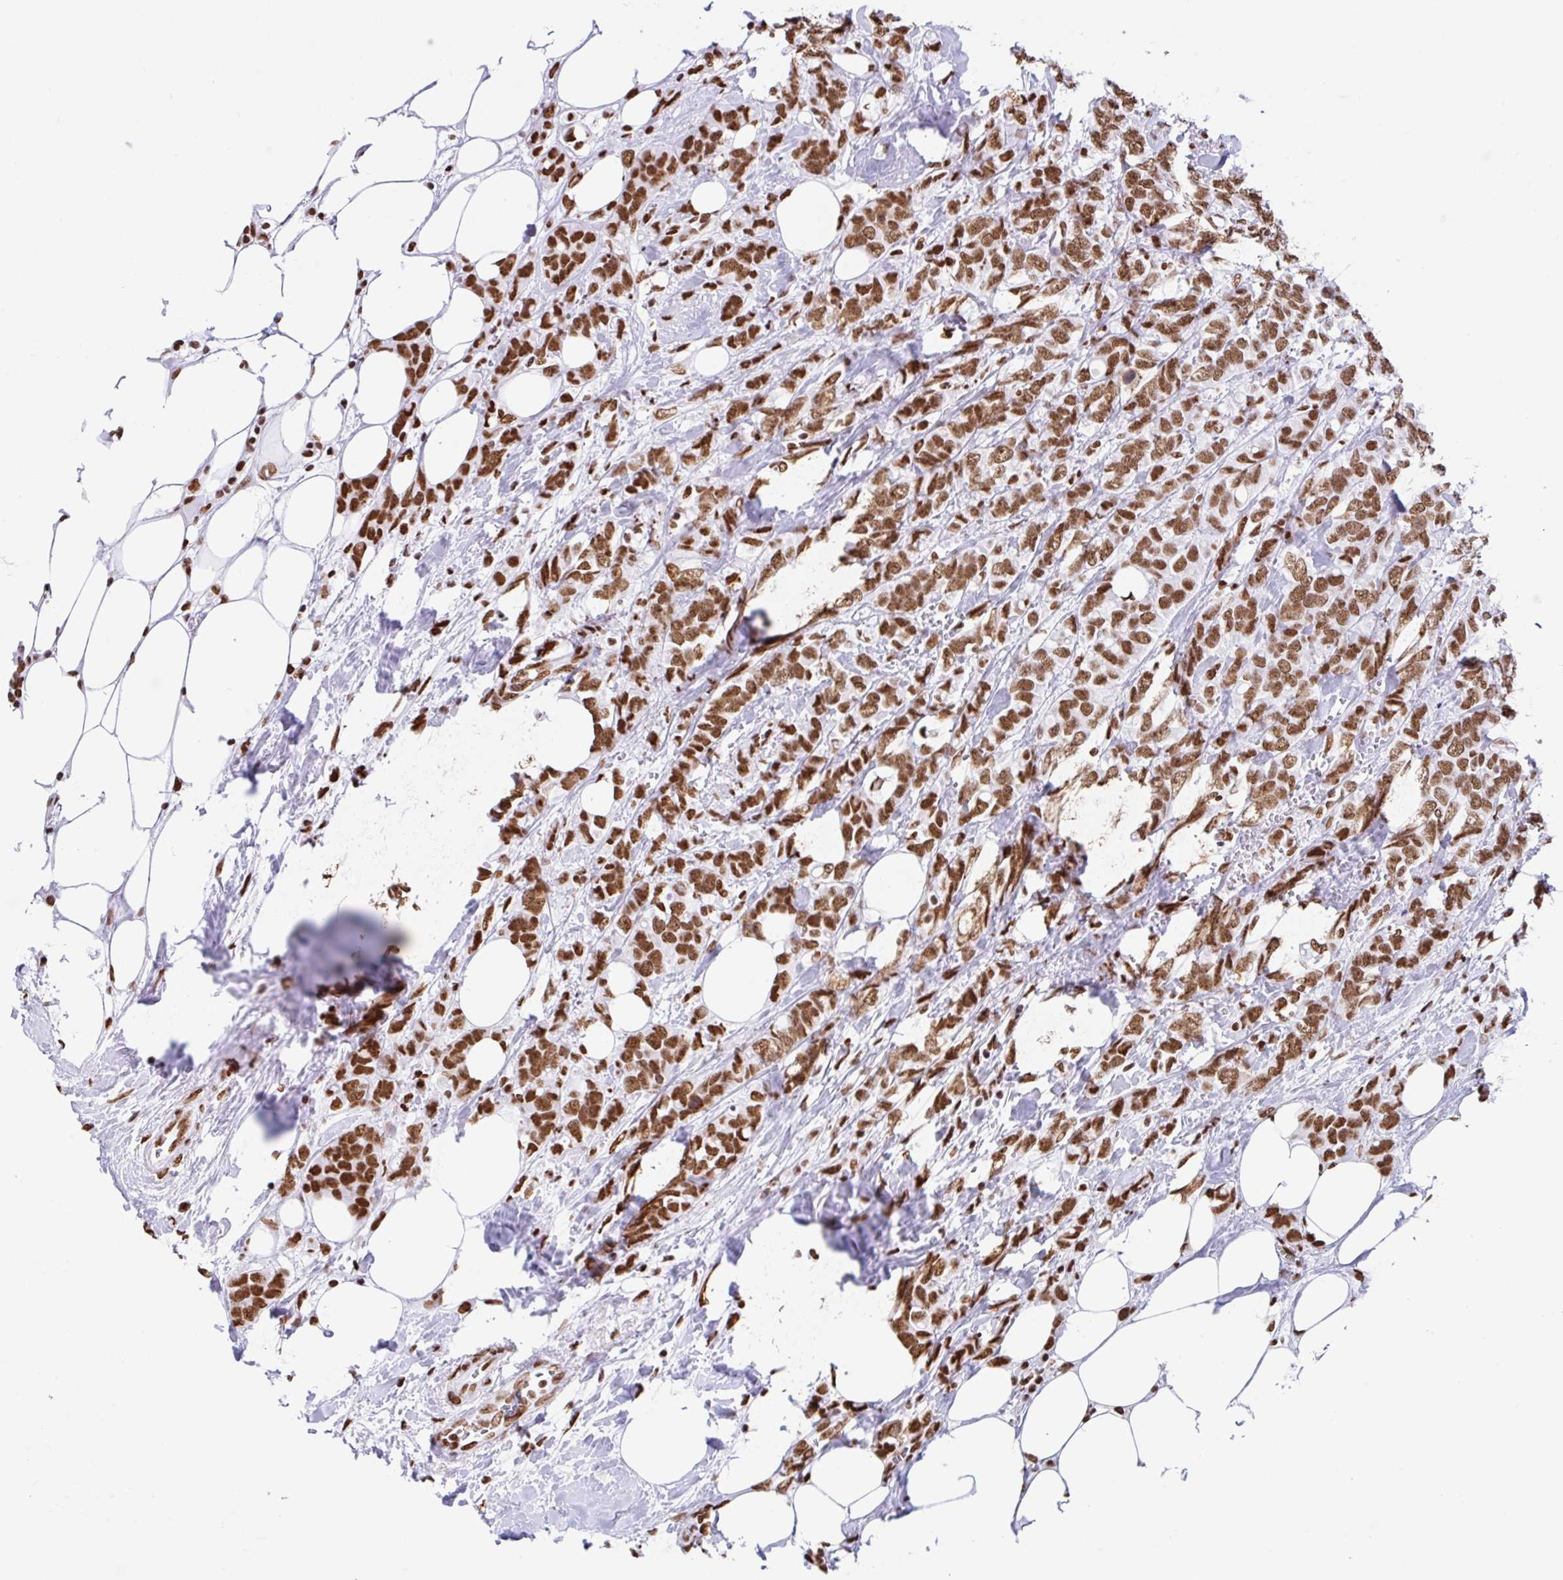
{"staining": {"intensity": "moderate", "quantity": ">75%", "location": "nuclear"}, "tissue": "breast cancer", "cell_type": "Tumor cells", "image_type": "cancer", "snomed": [{"axis": "morphology", "description": "Lobular carcinoma"}, {"axis": "topography", "description": "Breast"}], "caption": "Breast cancer tissue reveals moderate nuclear expression in about >75% of tumor cells Using DAB (3,3'-diaminobenzidine) (brown) and hematoxylin (blue) stains, captured at high magnification using brightfield microscopy.", "gene": "KHDRBS1", "patient": {"sex": "female", "age": 91}}